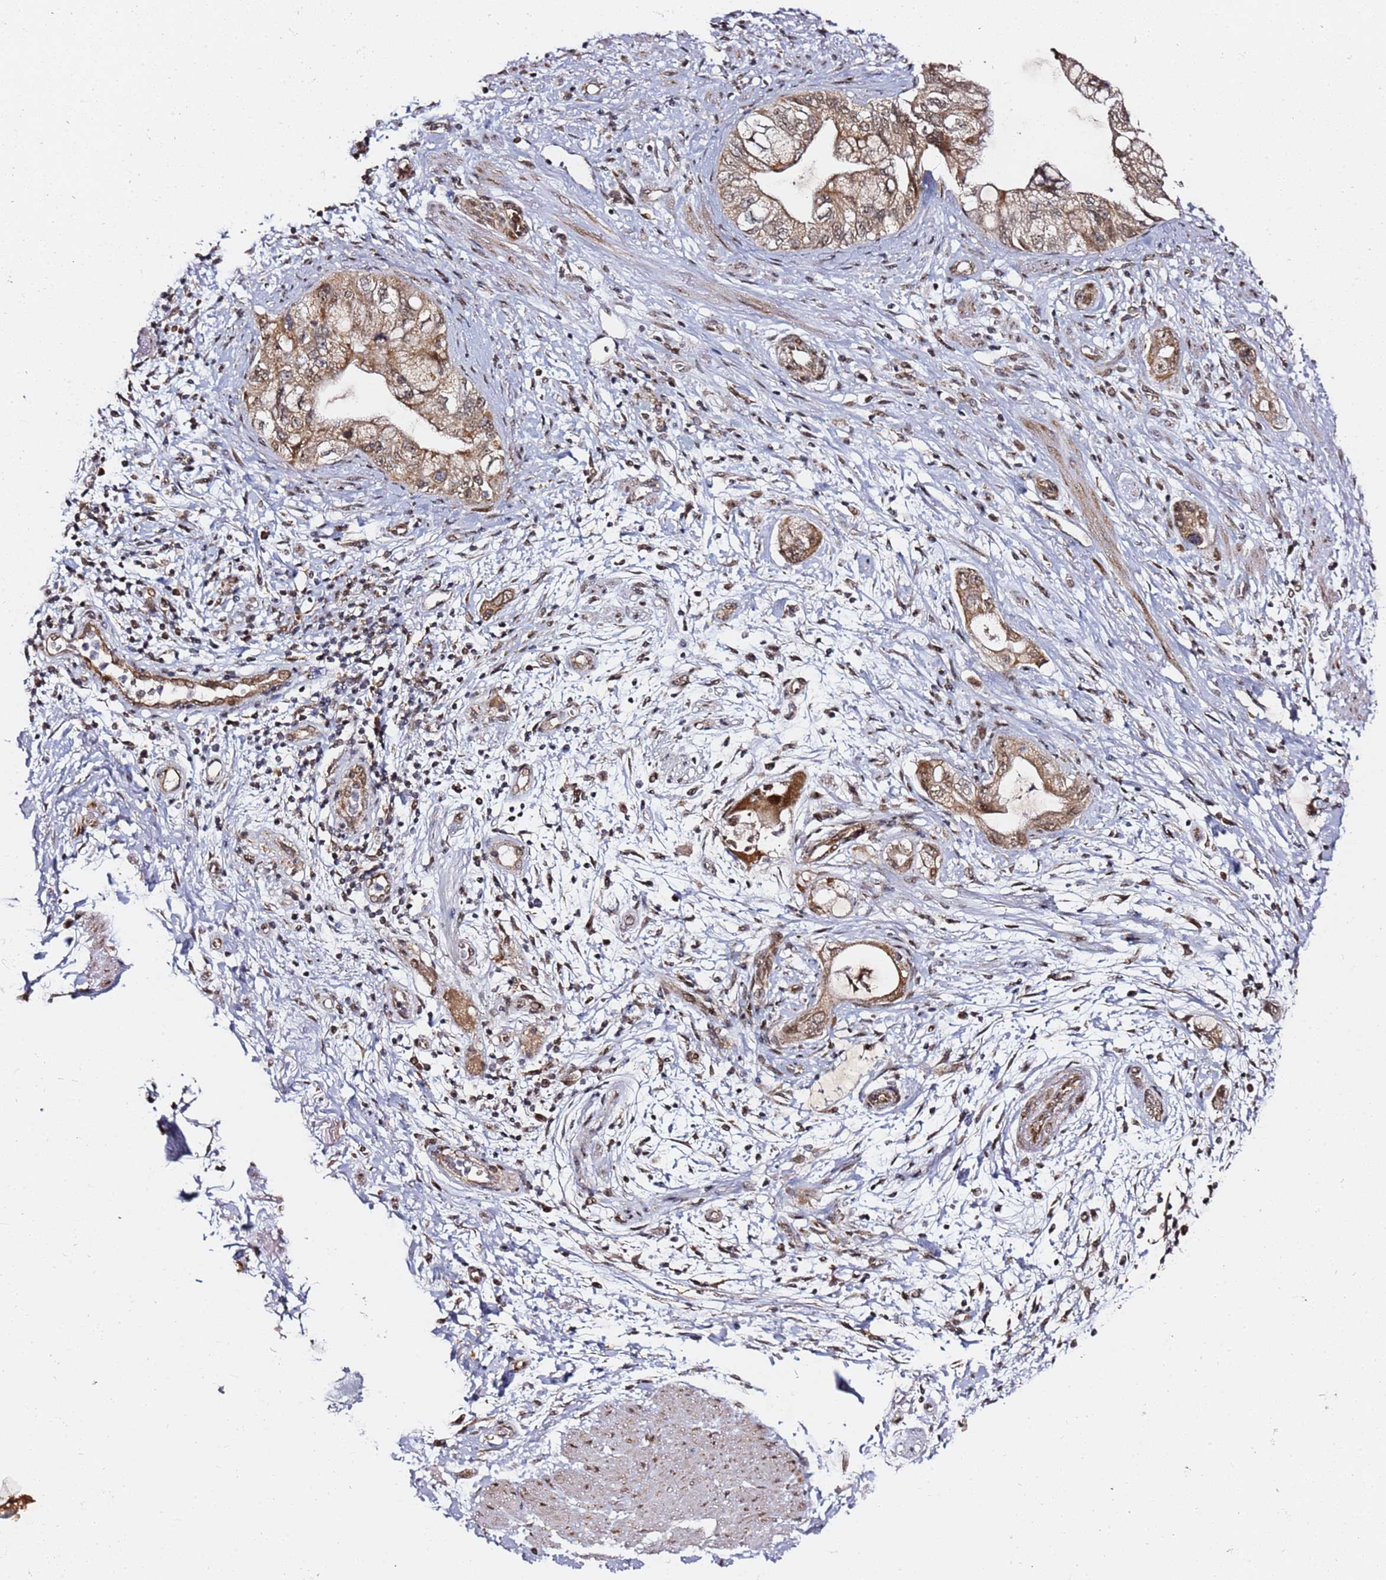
{"staining": {"intensity": "moderate", "quantity": ">75%", "location": "cytoplasmic/membranous,nuclear"}, "tissue": "pancreatic cancer", "cell_type": "Tumor cells", "image_type": "cancer", "snomed": [{"axis": "morphology", "description": "Adenocarcinoma, NOS"}, {"axis": "topography", "description": "Pancreas"}], "caption": "Pancreatic cancer (adenocarcinoma) tissue exhibits moderate cytoplasmic/membranous and nuclear positivity in about >75% of tumor cells, visualized by immunohistochemistry.", "gene": "TP53AIP1", "patient": {"sex": "female", "age": 73}}